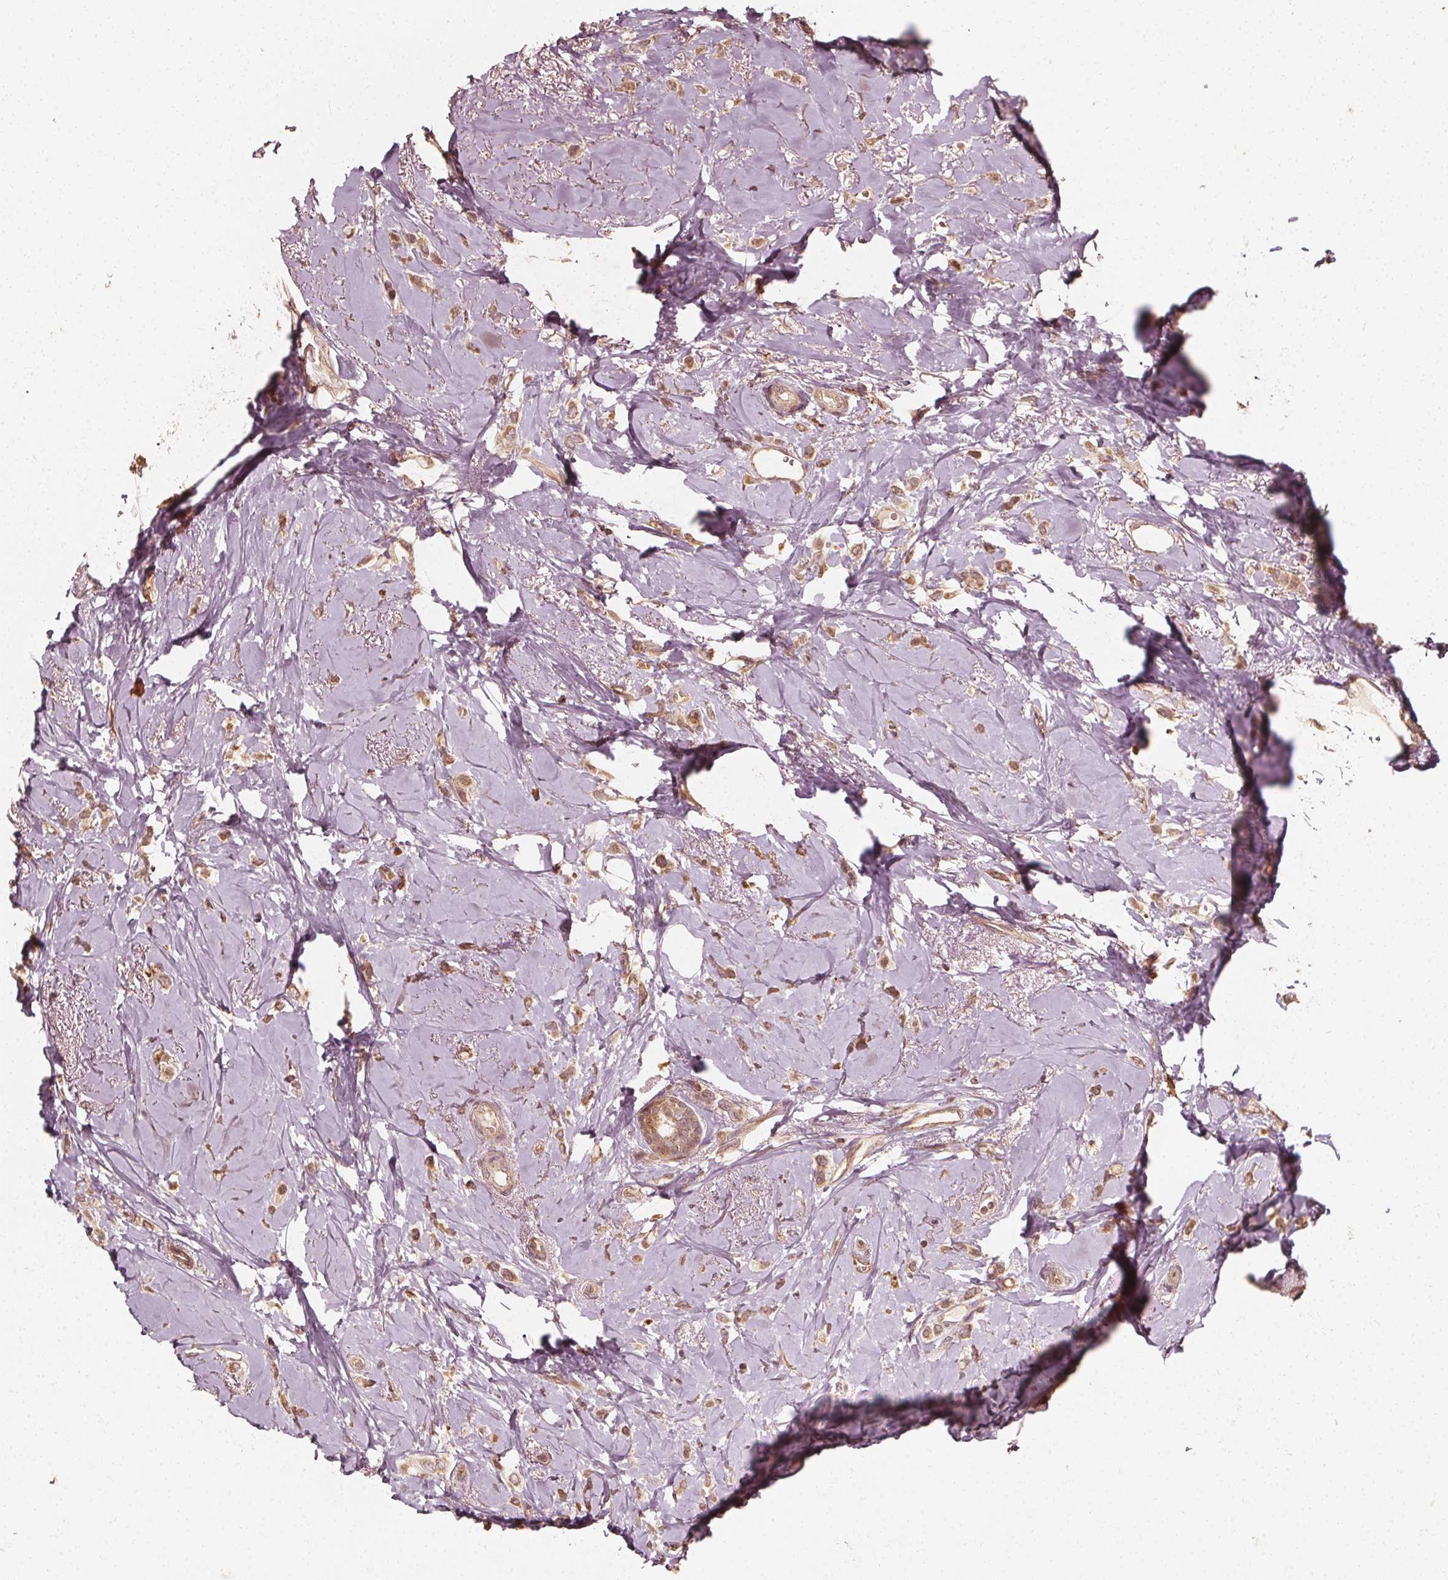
{"staining": {"intensity": "weak", "quantity": ">75%", "location": "cytoplasmic/membranous"}, "tissue": "breast cancer", "cell_type": "Tumor cells", "image_type": "cancer", "snomed": [{"axis": "morphology", "description": "Lobular carcinoma"}, {"axis": "topography", "description": "Breast"}], "caption": "This image reveals immunohistochemistry (IHC) staining of human breast cancer (lobular carcinoma), with low weak cytoplasmic/membranous staining in about >75% of tumor cells.", "gene": "NPC1", "patient": {"sex": "female", "age": 66}}